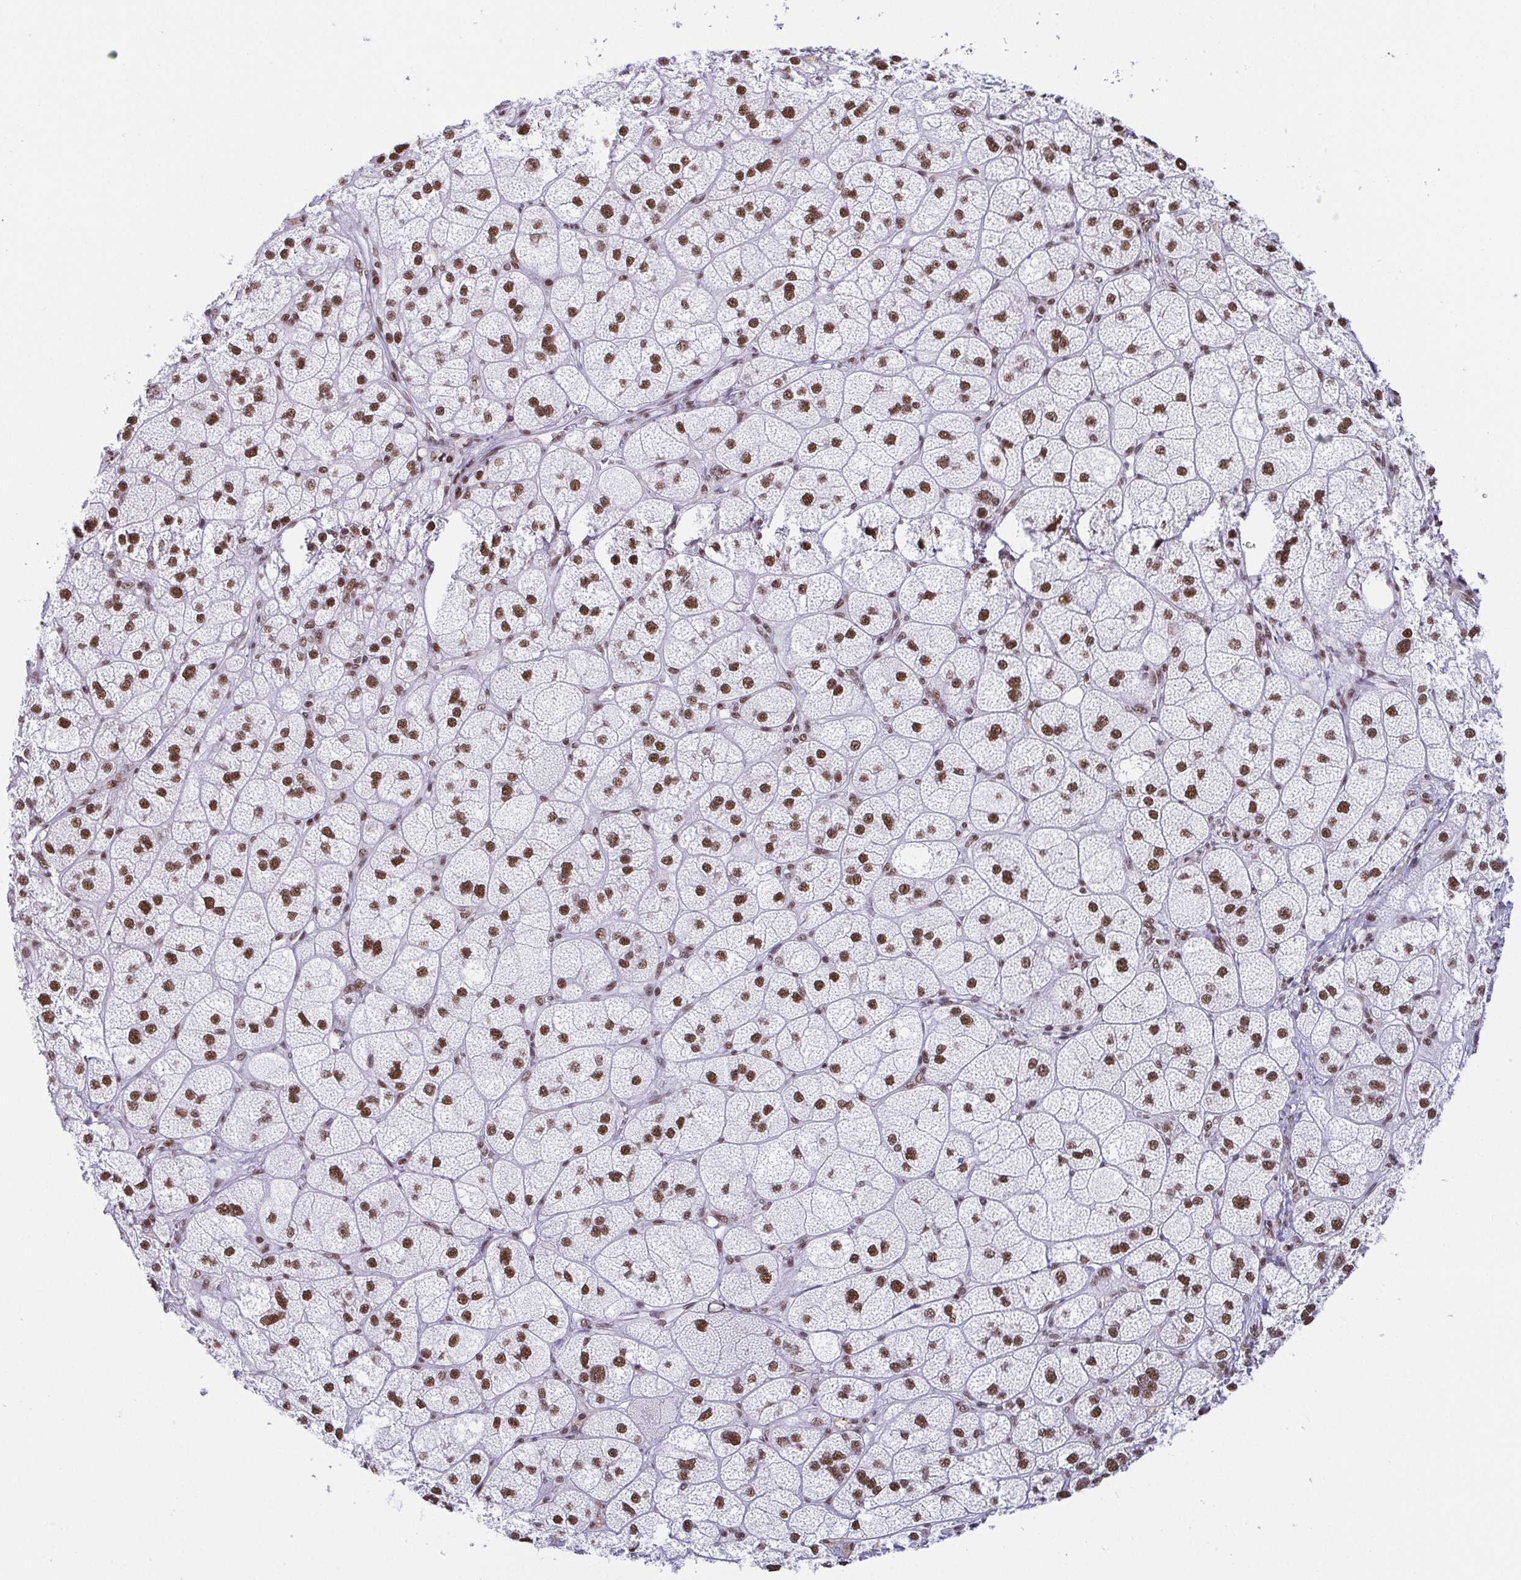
{"staining": {"intensity": "strong", "quantity": ">75%", "location": "nuclear"}, "tissue": "adrenal gland", "cell_type": "Glandular cells", "image_type": "normal", "snomed": [{"axis": "morphology", "description": "Normal tissue, NOS"}, {"axis": "topography", "description": "Adrenal gland"}], "caption": "This image shows immunohistochemistry staining of unremarkable adrenal gland, with high strong nuclear expression in about >75% of glandular cells.", "gene": "EWSR1", "patient": {"sex": "female", "age": 60}}